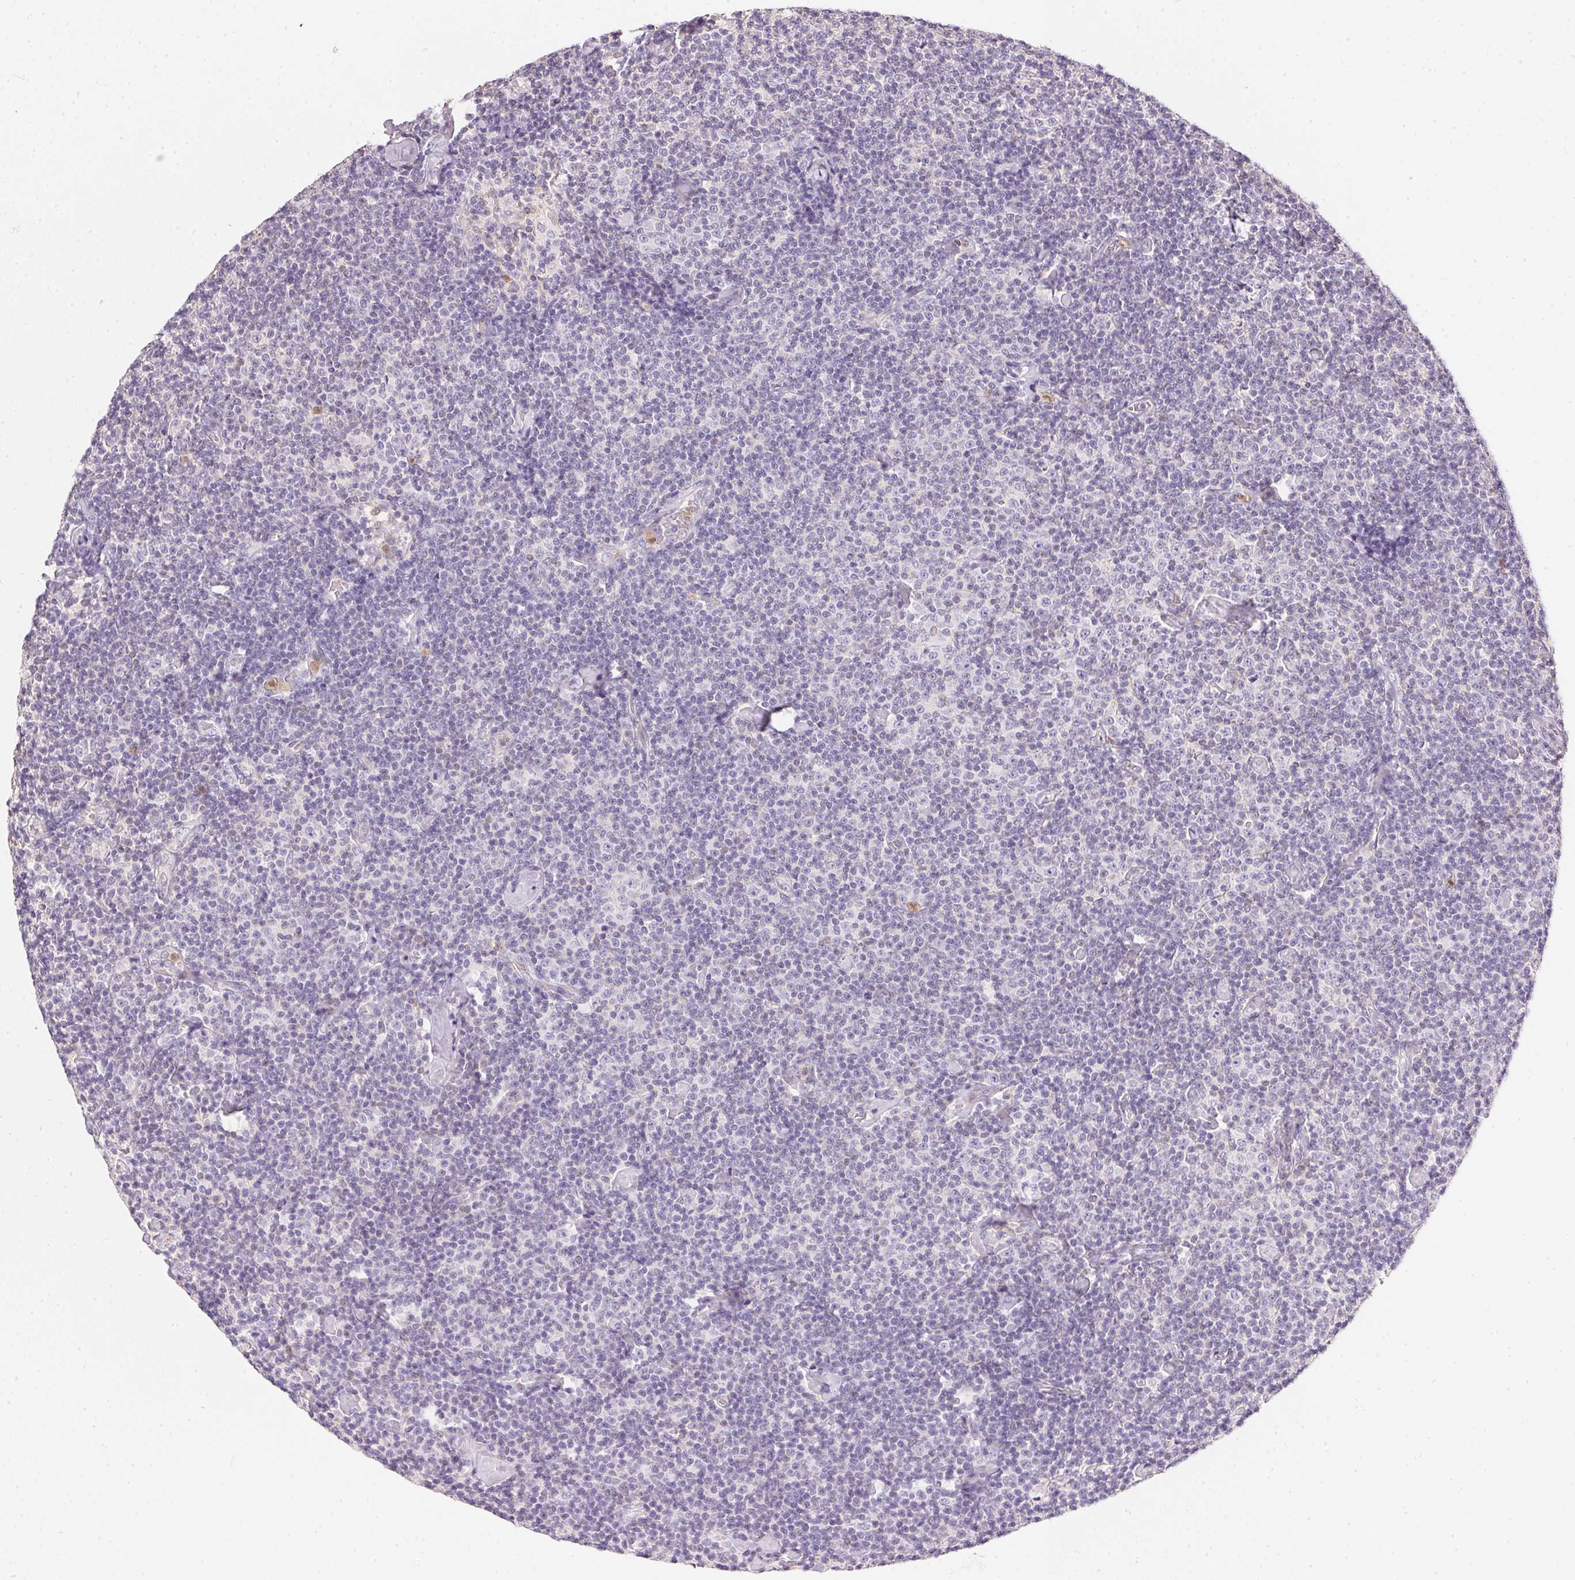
{"staining": {"intensity": "negative", "quantity": "none", "location": "none"}, "tissue": "lymphoma", "cell_type": "Tumor cells", "image_type": "cancer", "snomed": [{"axis": "morphology", "description": "Malignant lymphoma, non-Hodgkin's type, Low grade"}, {"axis": "topography", "description": "Lymph node"}], "caption": "Immunohistochemistry of human lymphoma reveals no staining in tumor cells.", "gene": "S100A3", "patient": {"sex": "male", "age": 81}}